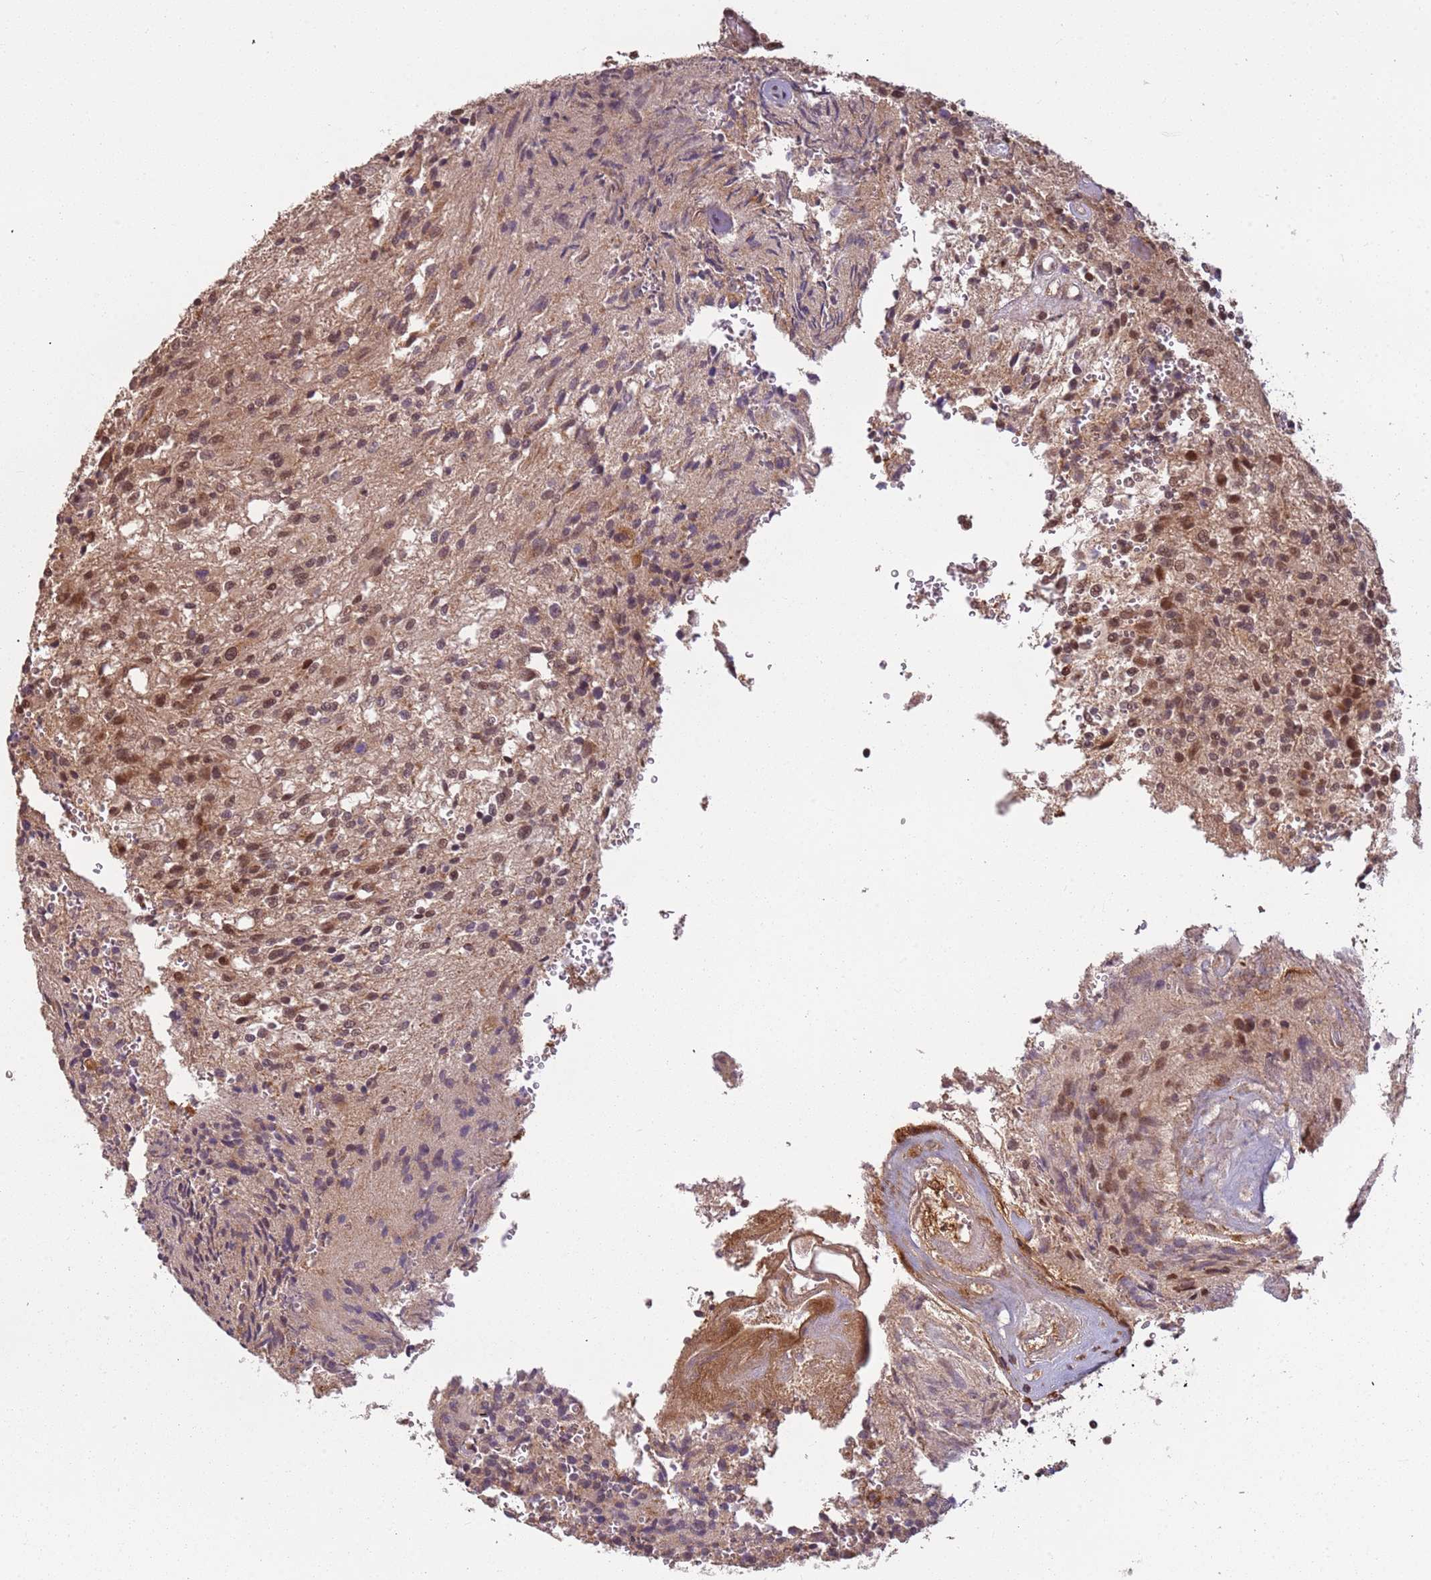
{"staining": {"intensity": "moderate", "quantity": ">75%", "location": "nuclear"}, "tissue": "glioma", "cell_type": "Tumor cells", "image_type": "cancer", "snomed": [{"axis": "morphology", "description": "Normal tissue, NOS"}, {"axis": "morphology", "description": "Glioma, malignant, High grade"}, {"axis": "topography", "description": "Cerebral cortex"}], "caption": "Immunohistochemical staining of glioma exhibits medium levels of moderate nuclear protein expression in about >75% of tumor cells. (Brightfield microscopy of DAB IHC at high magnification).", "gene": "POLR3H", "patient": {"sex": "male", "age": 56}}